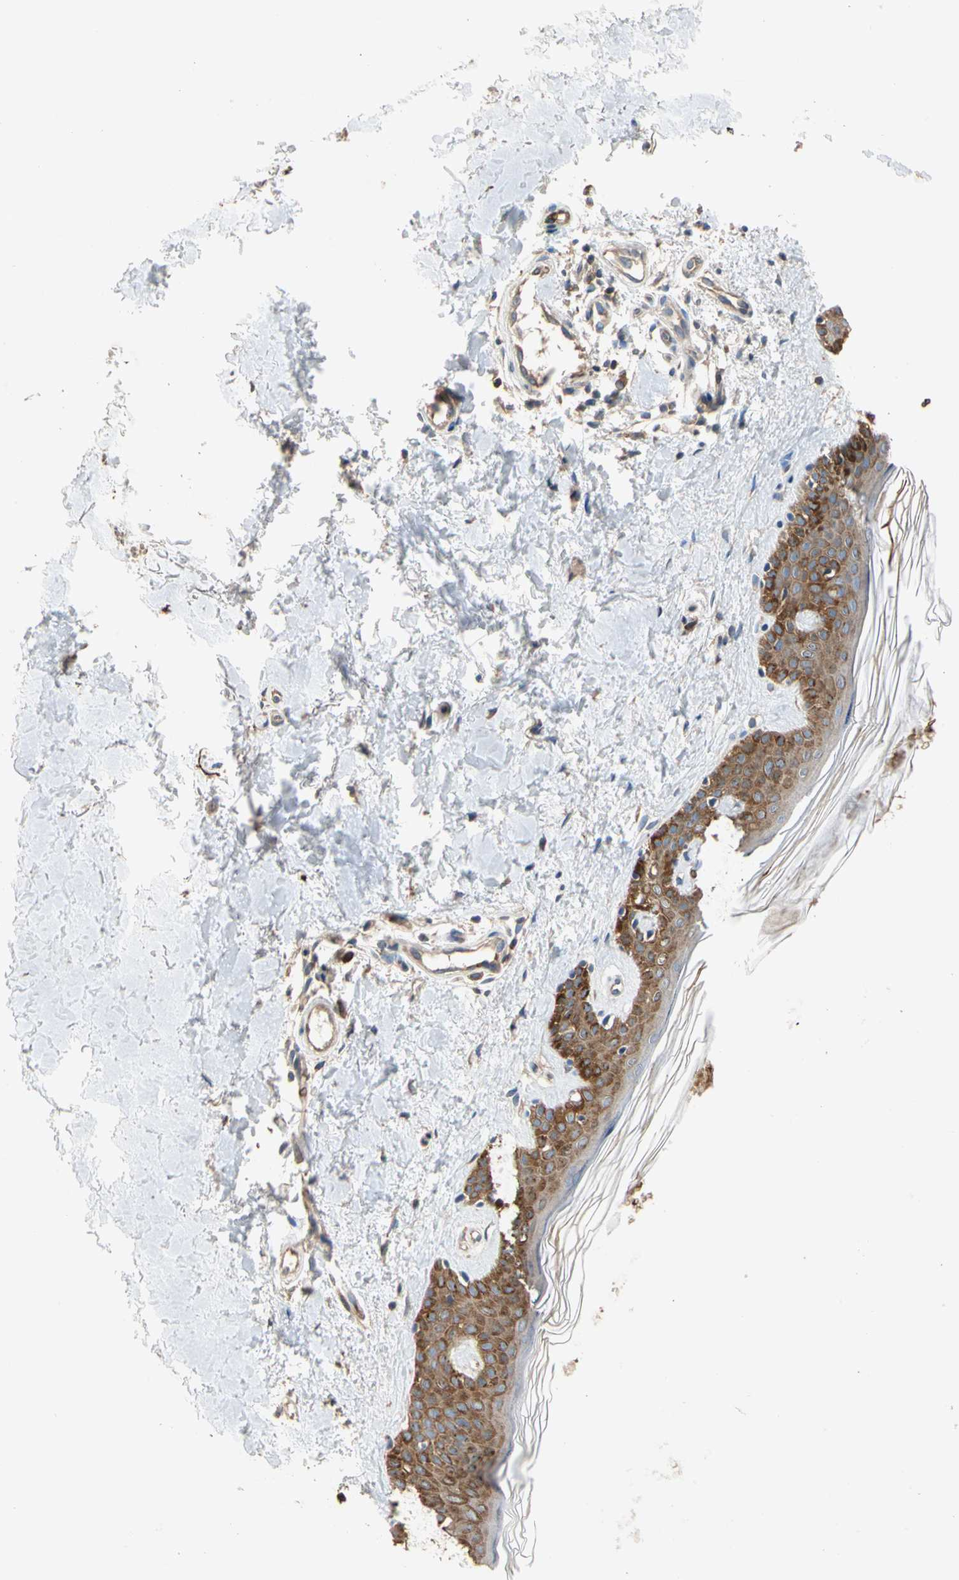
{"staining": {"intensity": "weak", "quantity": ">75%", "location": "cytoplasmic/membranous"}, "tissue": "skin", "cell_type": "Fibroblasts", "image_type": "normal", "snomed": [{"axis": "morphology", "description": "Normal tissue, NOS"}, {"axis": "topography", "description": "Skin"}], "caption": "A micrograph of human skin stained for a protein displays weak cytoplasmic/membranous brown staining in fibroblasts.", "gene": "RIOK2", "patient": {"sex": "male", "age": 67}}